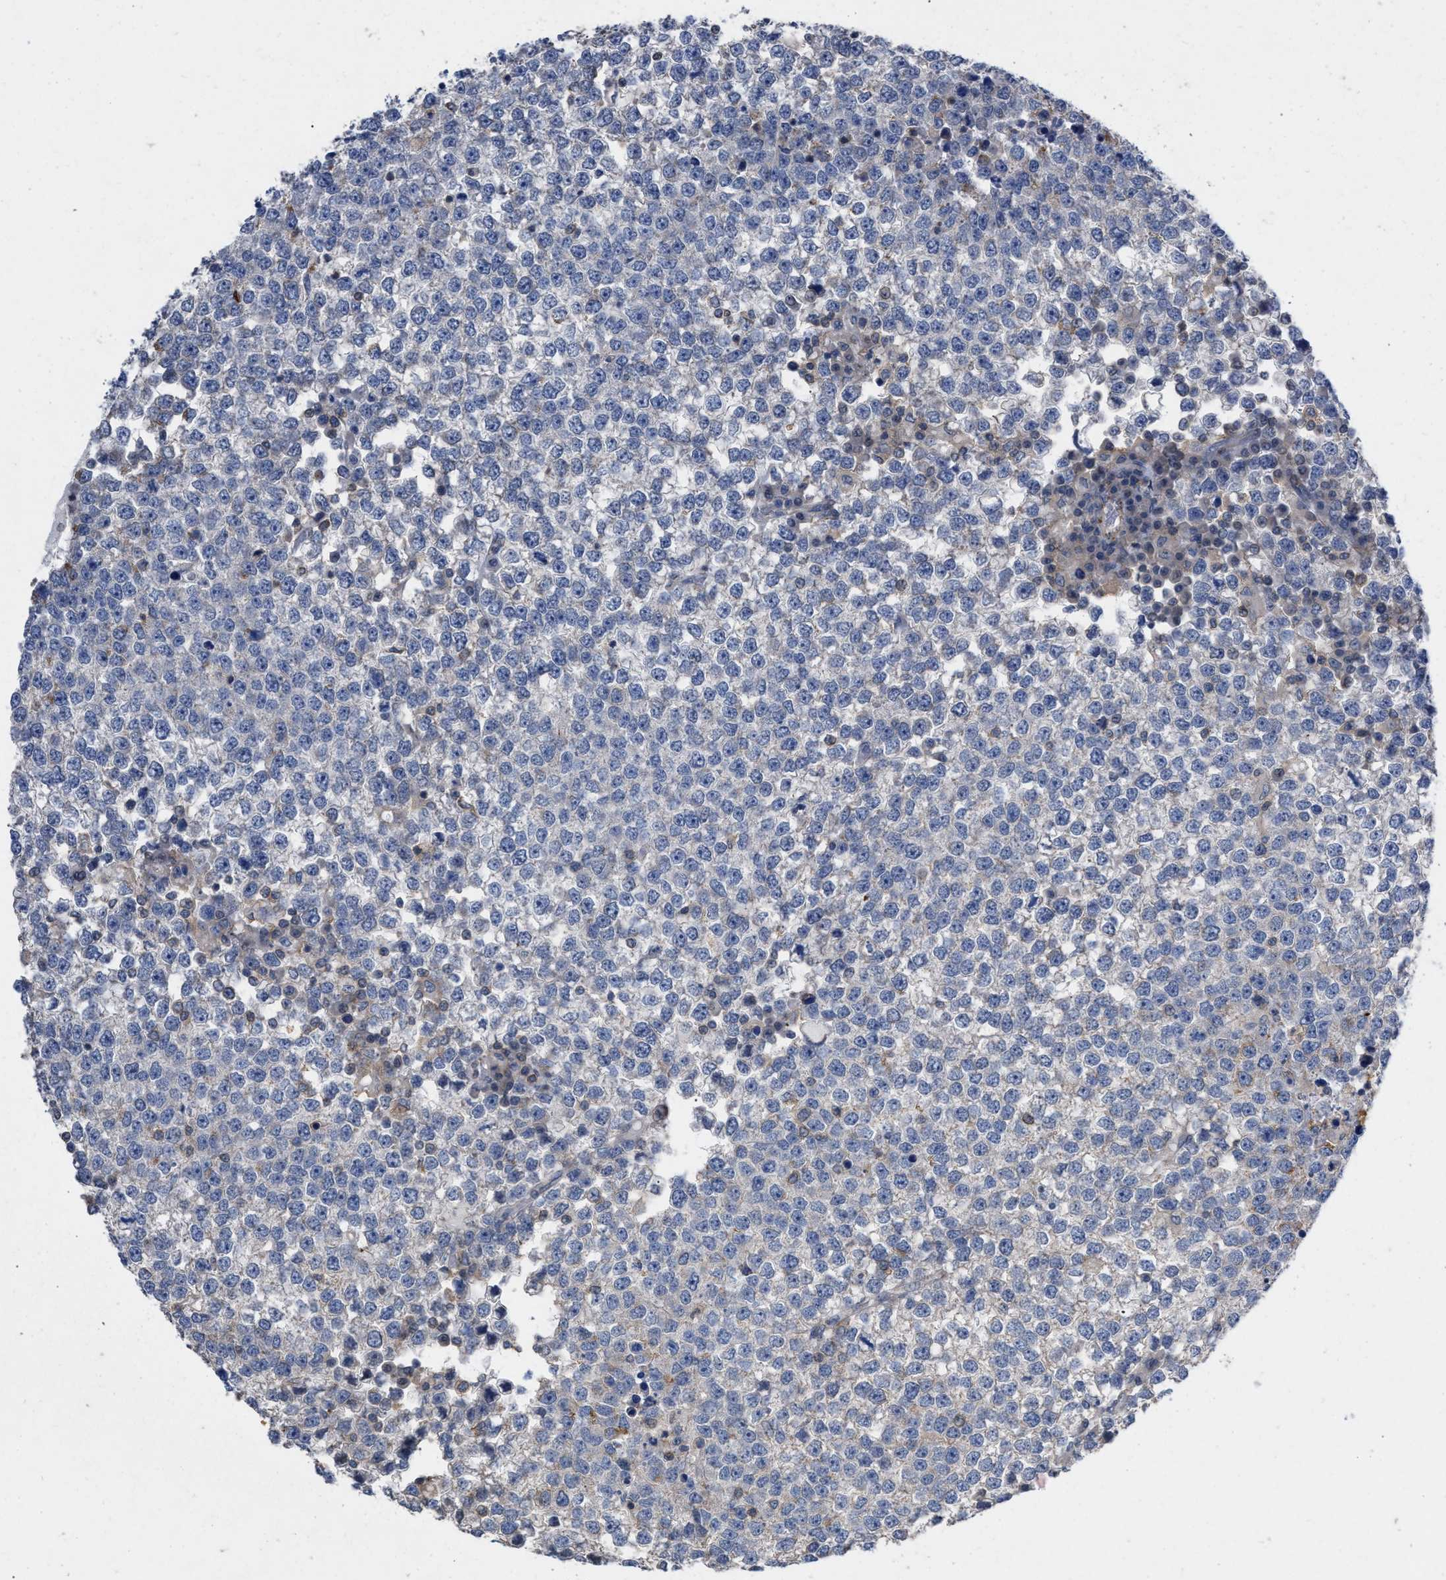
{"staining": {"intensity": "negative", "quantity": "none", "location": "none"}, "tissue": "testis cancer", "cell_type": "Tumor cells", "image_type": "cancer", "snomed": [{"axis": "morphology", "description": "Seminoma, NOS"}, {"axis": "topography", "description": "Testis"}], "caption": "The image exhibits no significant positivity in tumor cells of testis seminoma.", "gene": "TMEM131", "patient": {"sex": "male", "age": 65}}